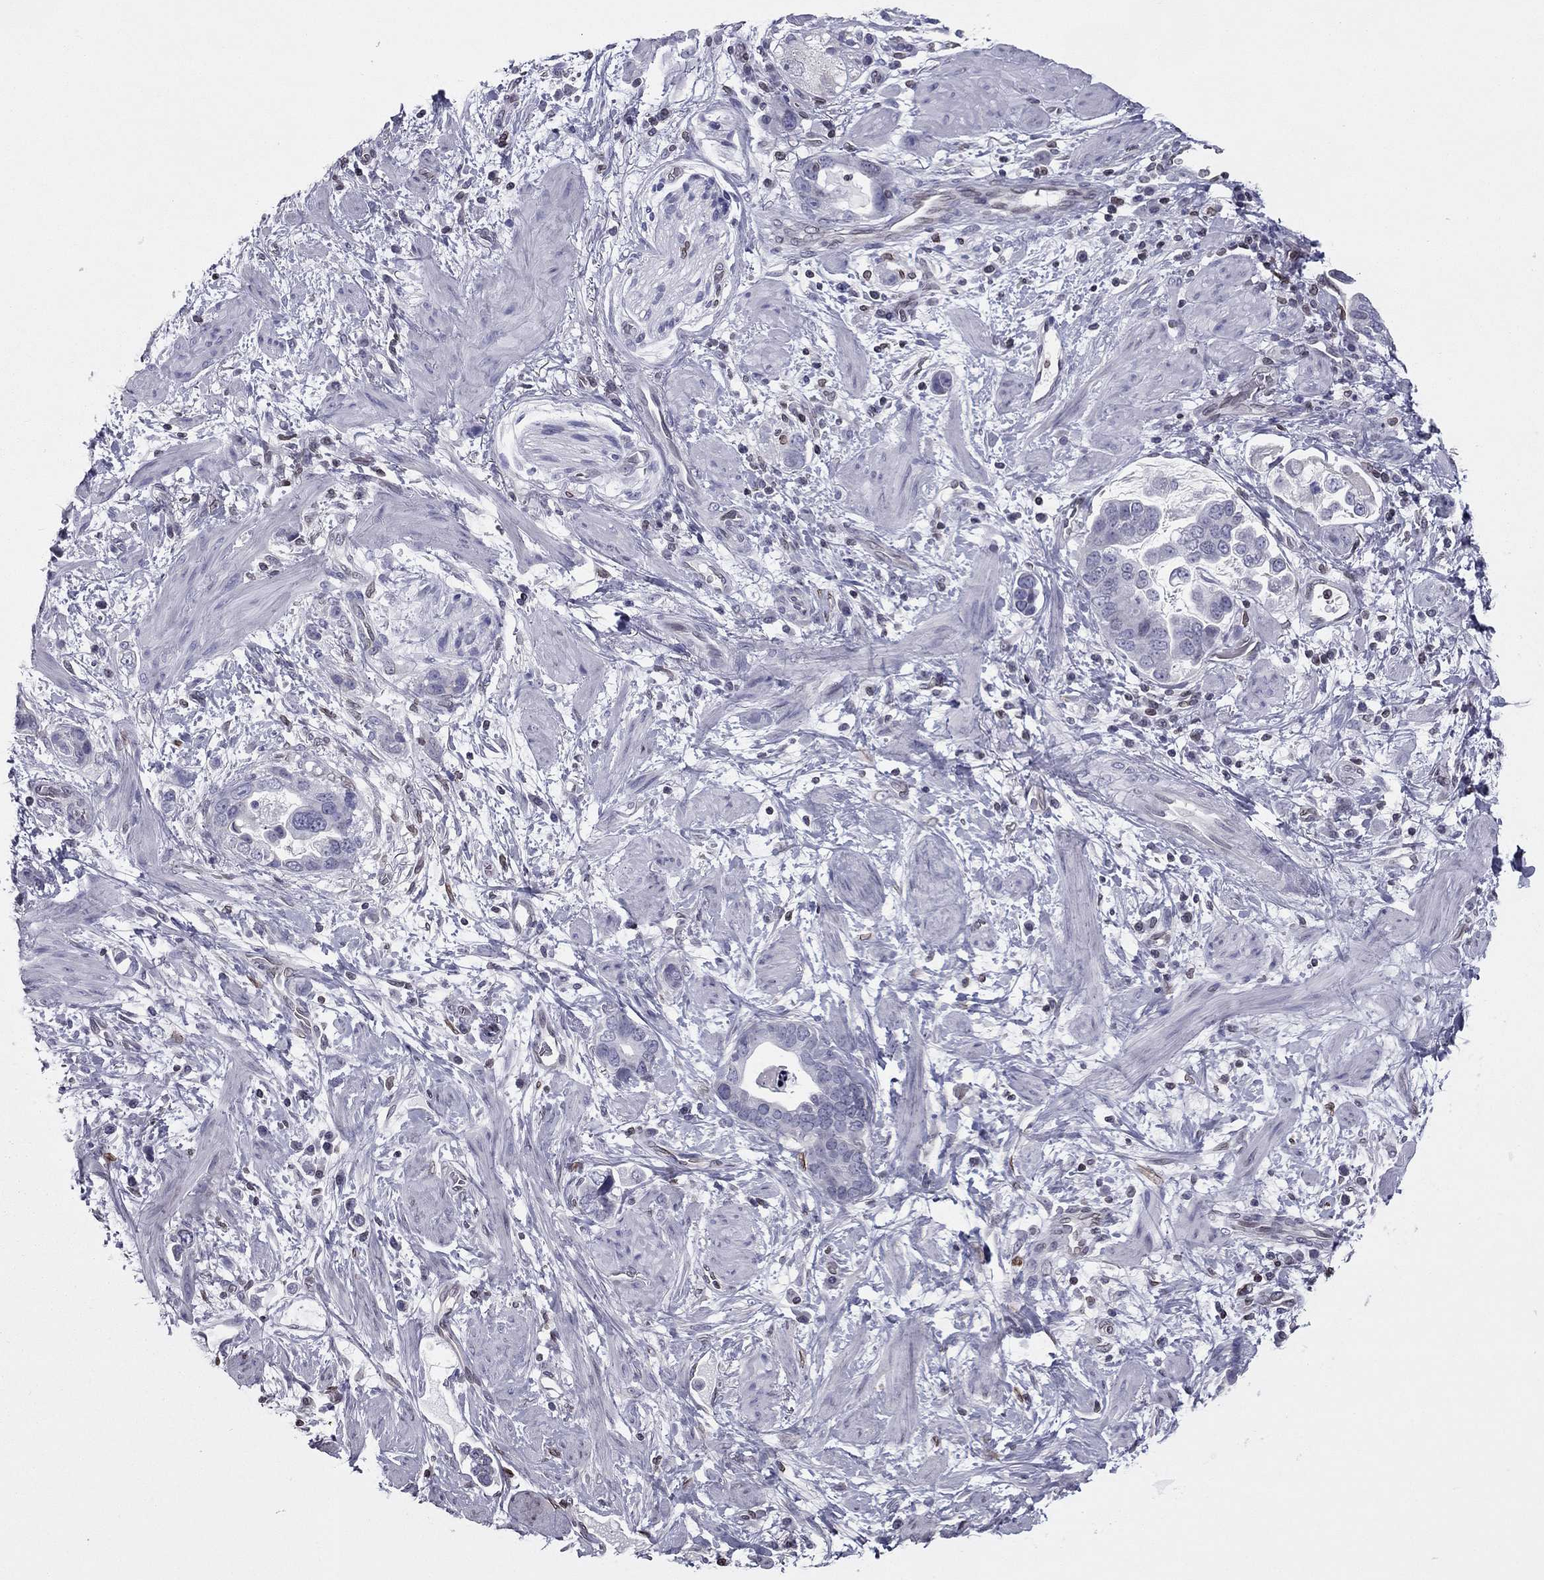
{"staining": {"intensity": "negative", "quantity": "none", "location": "none"}, "tissue": "stomach cancer", "cell_type": "Tumor cells", "image_type": "cancer", "snomed": [{"axis": "morphology", "description": "Adenocarcinoma, NOS"}, {"axis": "topography", "description": "Stomach, lower"}], "caption": "There is no significant expression in tumor cells of adenocarcinoma (stomach).", "gene": "ESPL1", "patient": {"sex": "female", "age": 93}}